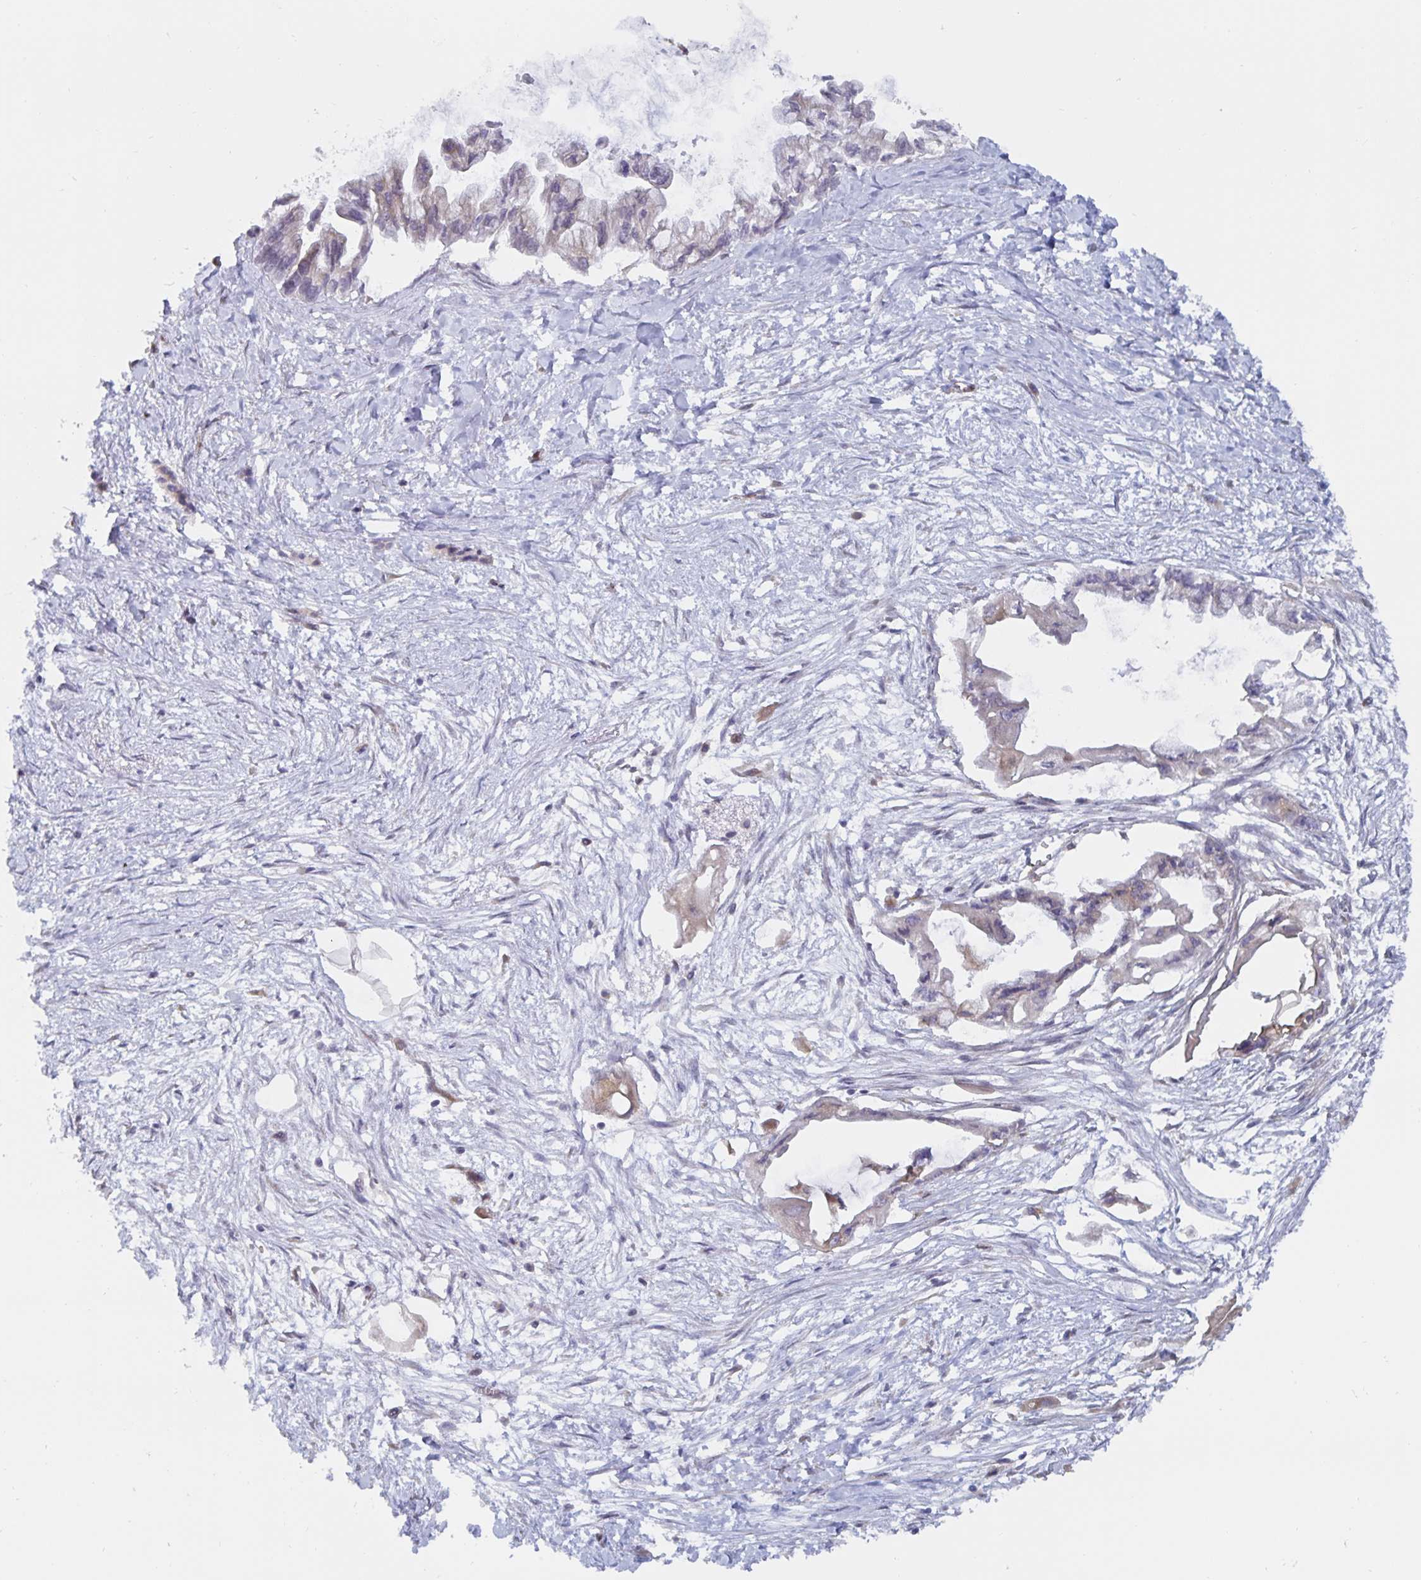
{"staining": {"intensity": "weak", "quantity": "<25%", "location": "cytoplasmic/membranous"}, "tissue": "pancreatic cancer", "cell_type": "Tumor cells", "image_type": "cancer", "snomed": [{"axis": "morphology", "description": "Adenocarcinoma, NOS"}, {"axis": "topography", "description": "Pancreas"}], "caption": "Human adenocarcinoma (pancreatic) stained for a protein using immunohistochemistry (IHC) shows no staining in tumor cells.", "gene": "BCAP29", "patient": {"sex": "male", "age": 61}}